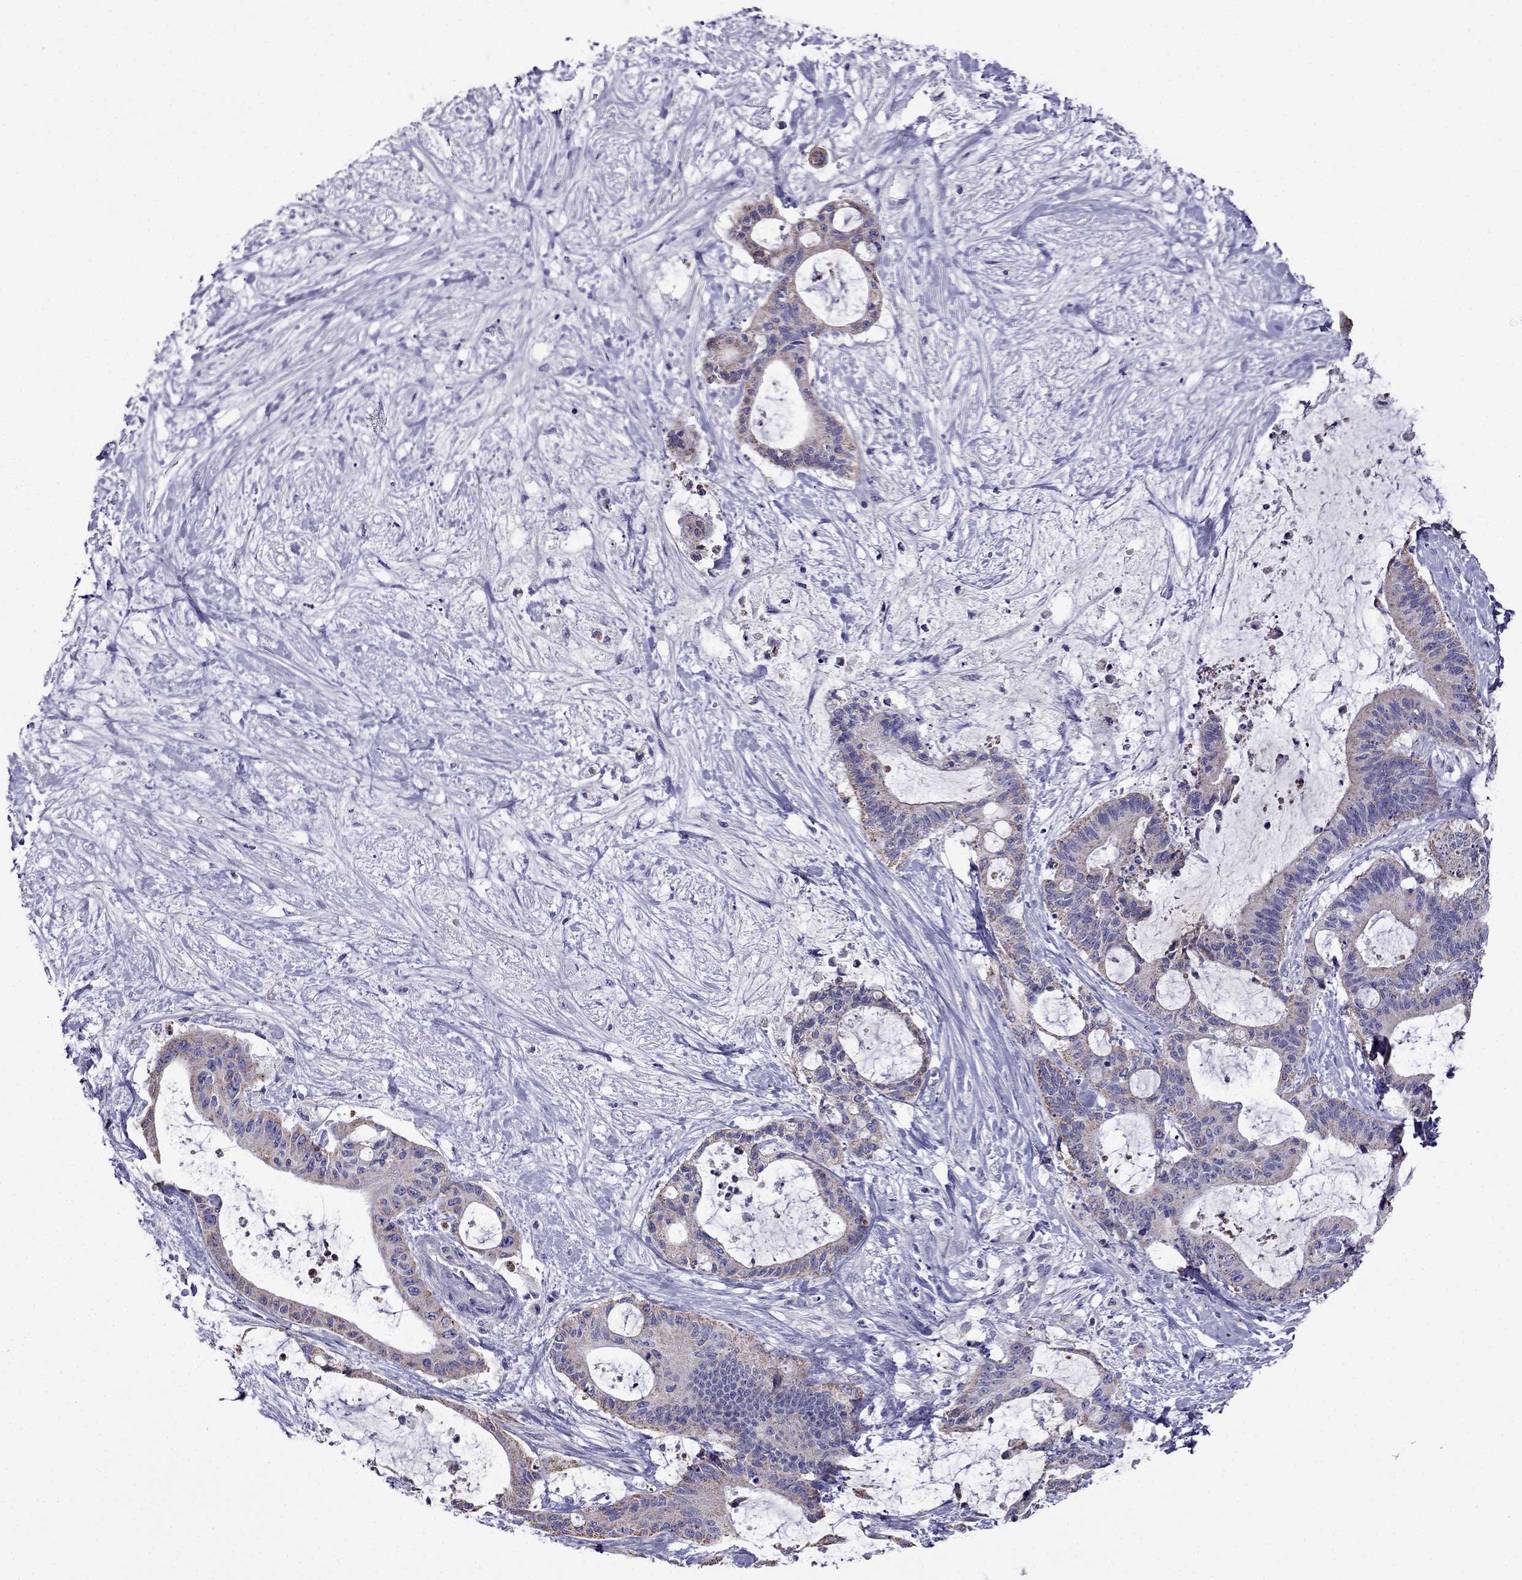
{"staining": {"intensity": "weak", "quantity": "25%-75%", "location": "cytoplasmic/membranous"}, "tissue": "liver cancer", "cell_type": "Tumor cells", "image_type": "cancer", "snomed": [{"axis": "morphology", "description": "Cholangiocarcinoma"}, {"axis": "topography", "description": "Liver"}], "caption": "Liver cancer was stained to show a protein in brown. There is low levels of weak cytoplasmic/membranous expression in approximately 25%-75% of tumor cells.", "gene": "DSC1", "patient": {"sex": "female", "age": 73}}